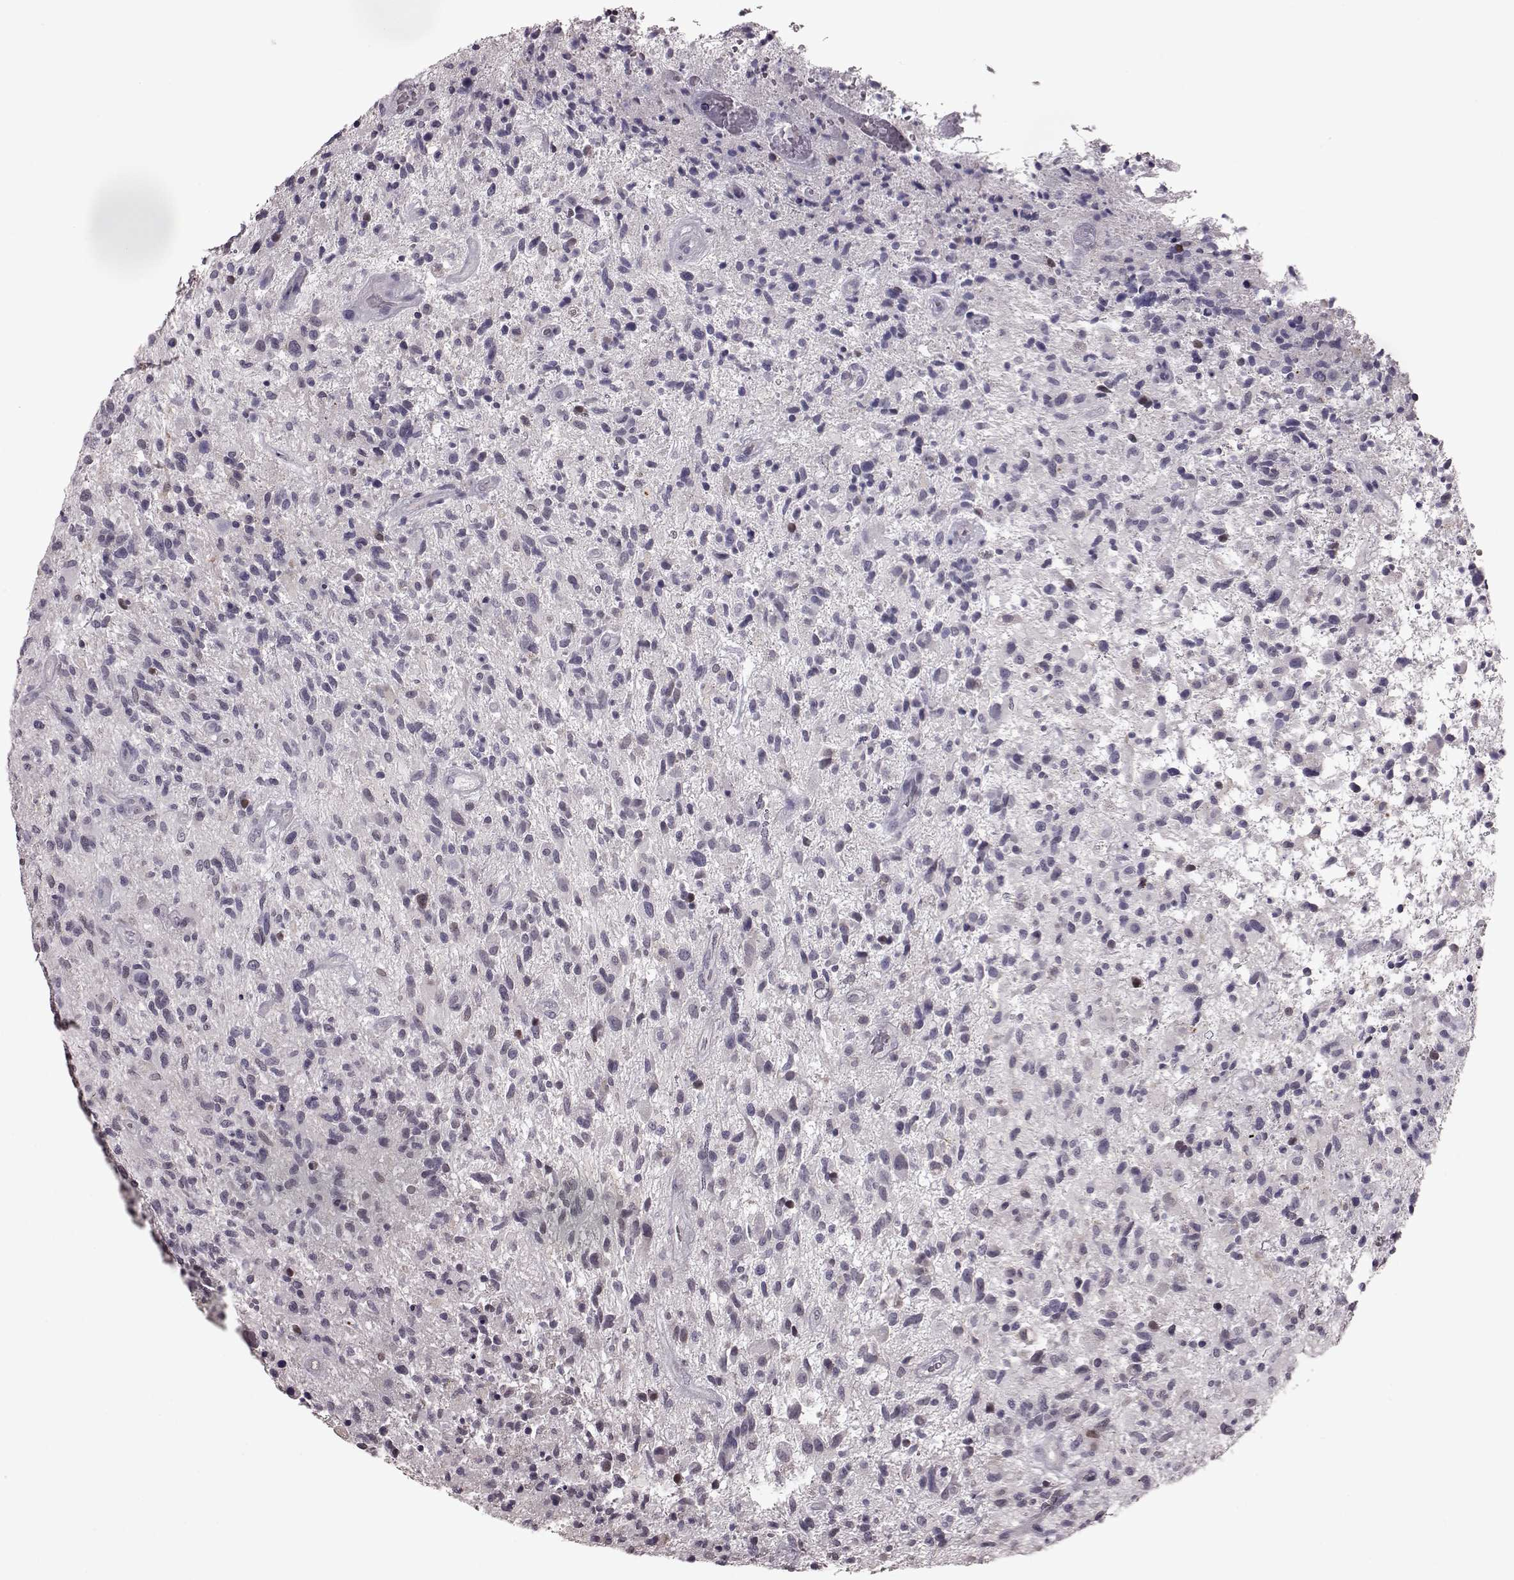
{"staining": {"intensity": "negative", "quantity": "none", "location": "none"}, "tissue": "glioma", "cell_type": "Tumor cells", "image_type": "cancer", "snomed": [{"axis": "morphology", "description": "Glioma, malignant, High grade"}, {"axis": "topography", "description": "Brain"}], "caption": "Immunohistochemistry photomicrograph of neoplastic tissue: human glioma stained with DAB demonstrates no significant protein positivity in tumor cells.", "gene": "TSKS", "patient": {"sex": "male", "age": 47}}